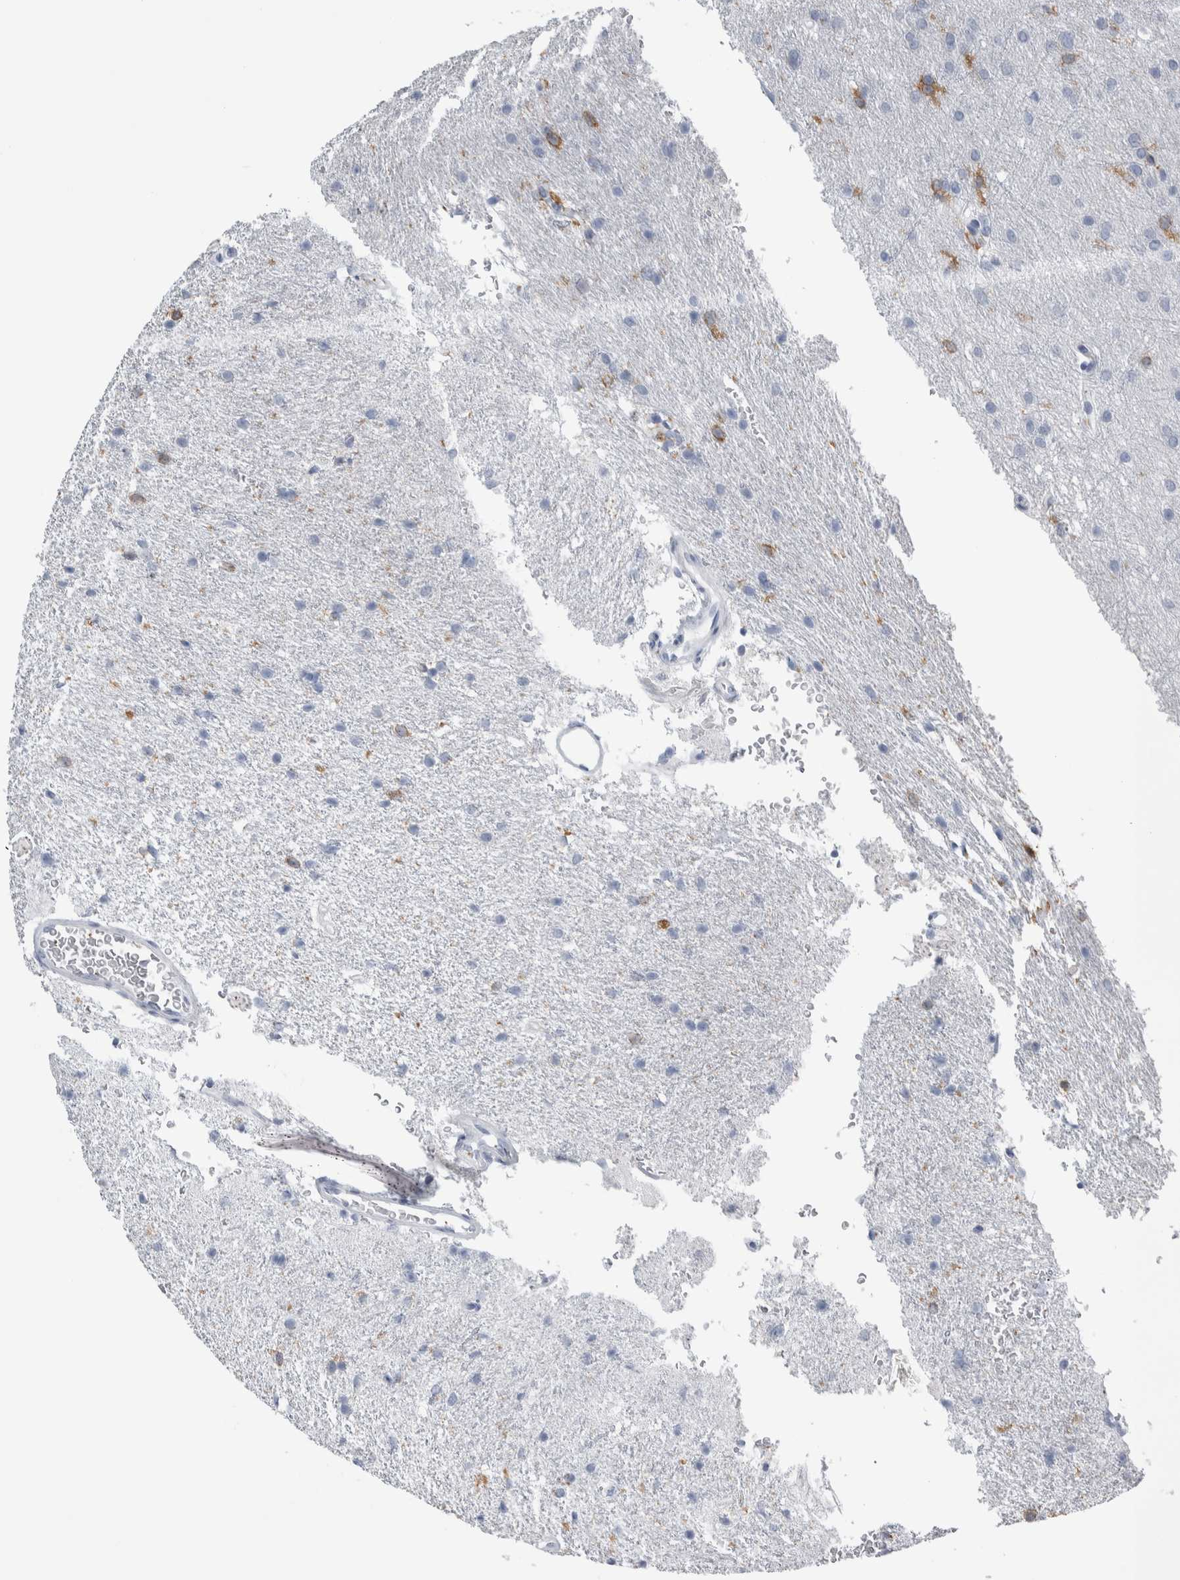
{"staining": {"intensity": "negative", "quantity": "none", "location": "none"}, "tissue": "glioma", "cell_type": "Tumor cells", "image_type": "cancer", "snomed": [{"axis": "morphology", "description": "Glioma, malignant, Low grade"}, {"axis": "topography", "description": "Brain"}], "caption": "IHC histopathology image of human low-grade glioma (malignant) stained for a protein (brown), which exhibits no staining in tumor cells.", "gene": "SKAP2", "patient": {"sex": "female", "age": 37}}